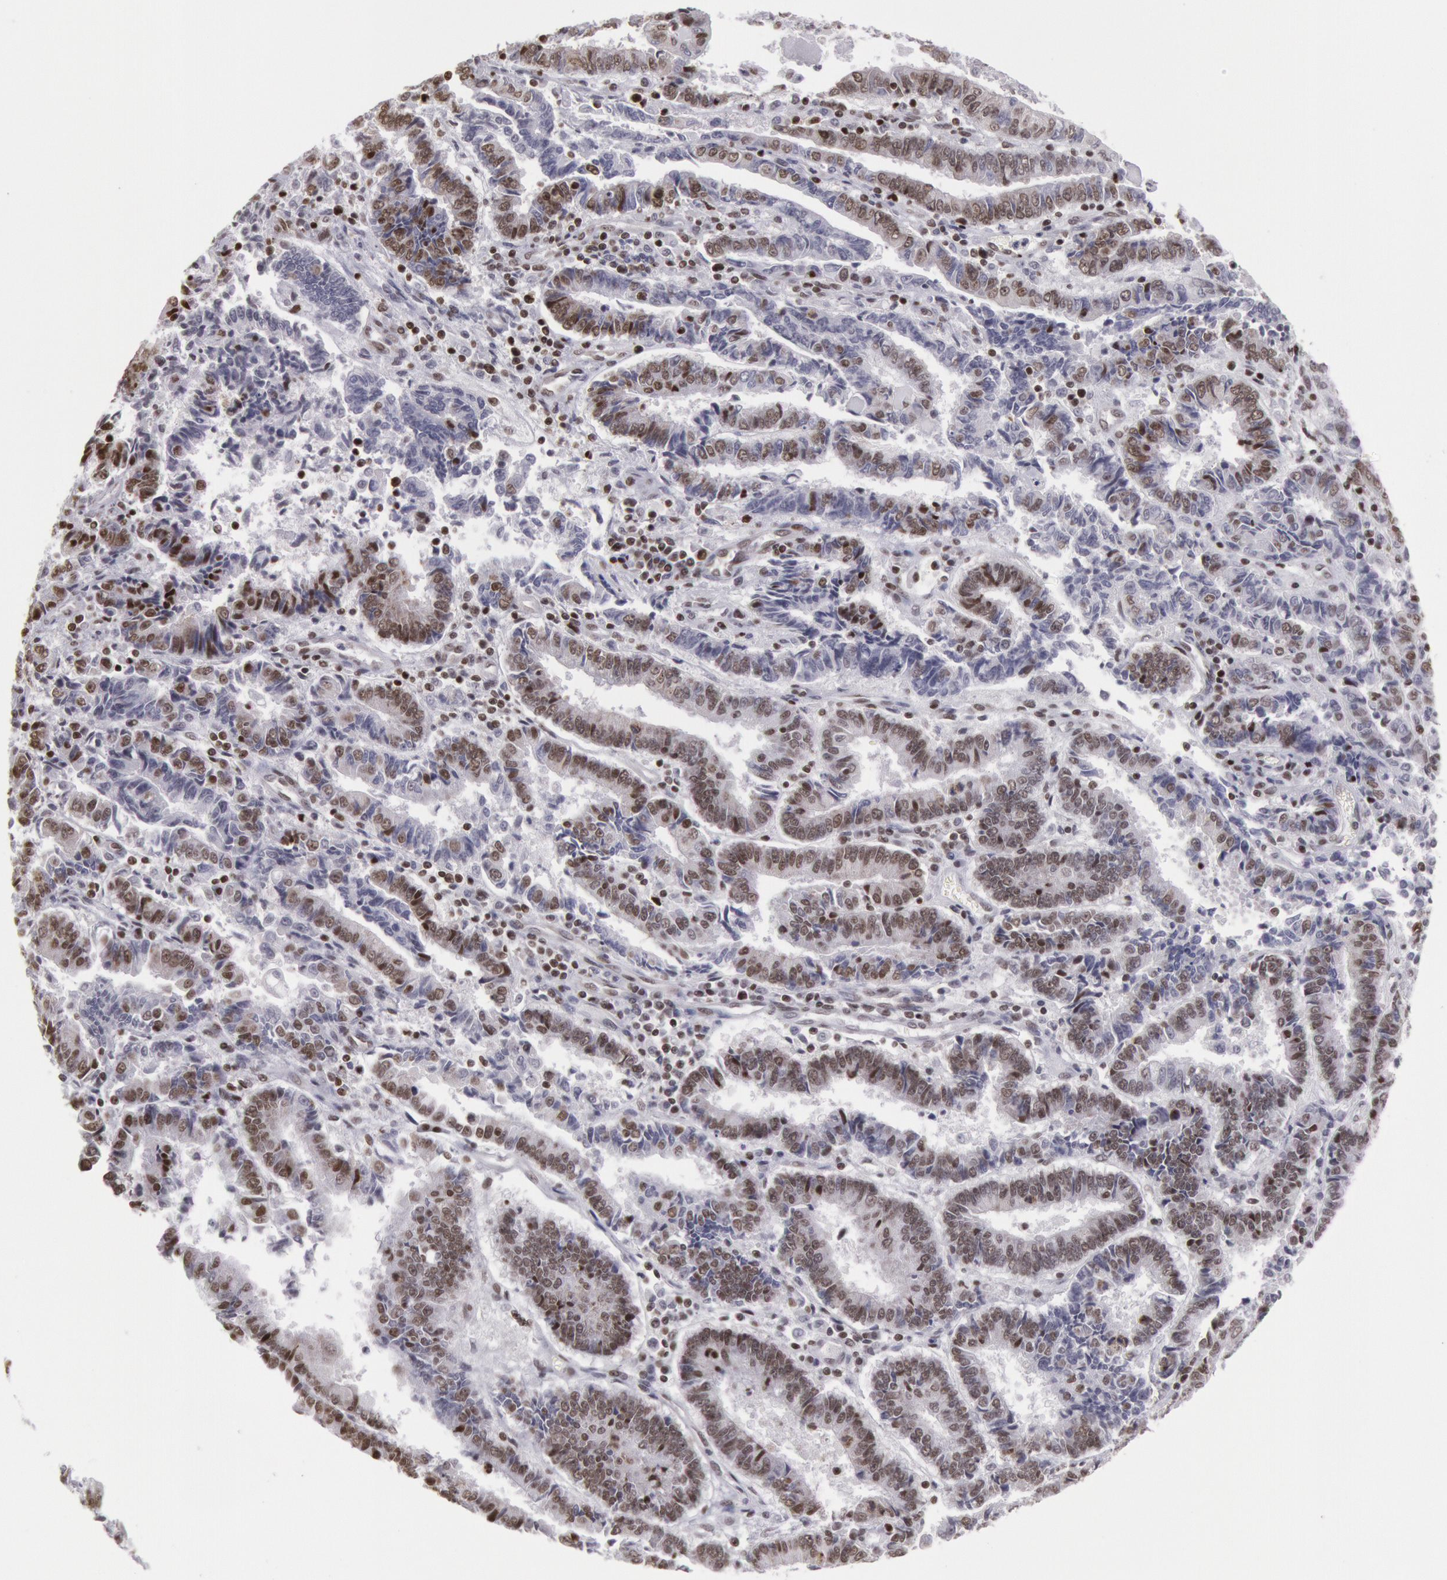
{"staining": {"intensity": "moderate", "quantity": "25%-75%", "location": "nuclear"}, "tissue": "endometrial cancer", "cell_type": "Tumor cells", "image_type": "cancer", "snomed": [{"axis": "morphology", "description": "Adenocarcinoma, NOS"}, {"axis": "topography", "description": "Endometrium"}], "caption": "IHC image of human adenocarcinoma (endometrial) stained for a protein (brown), which demonstrates medium levels of moderate nuclear expression in approximately 25%-75% of tumor cells.", "gene": "NKAP", "patient": {"sex": "female", "age": 75}}